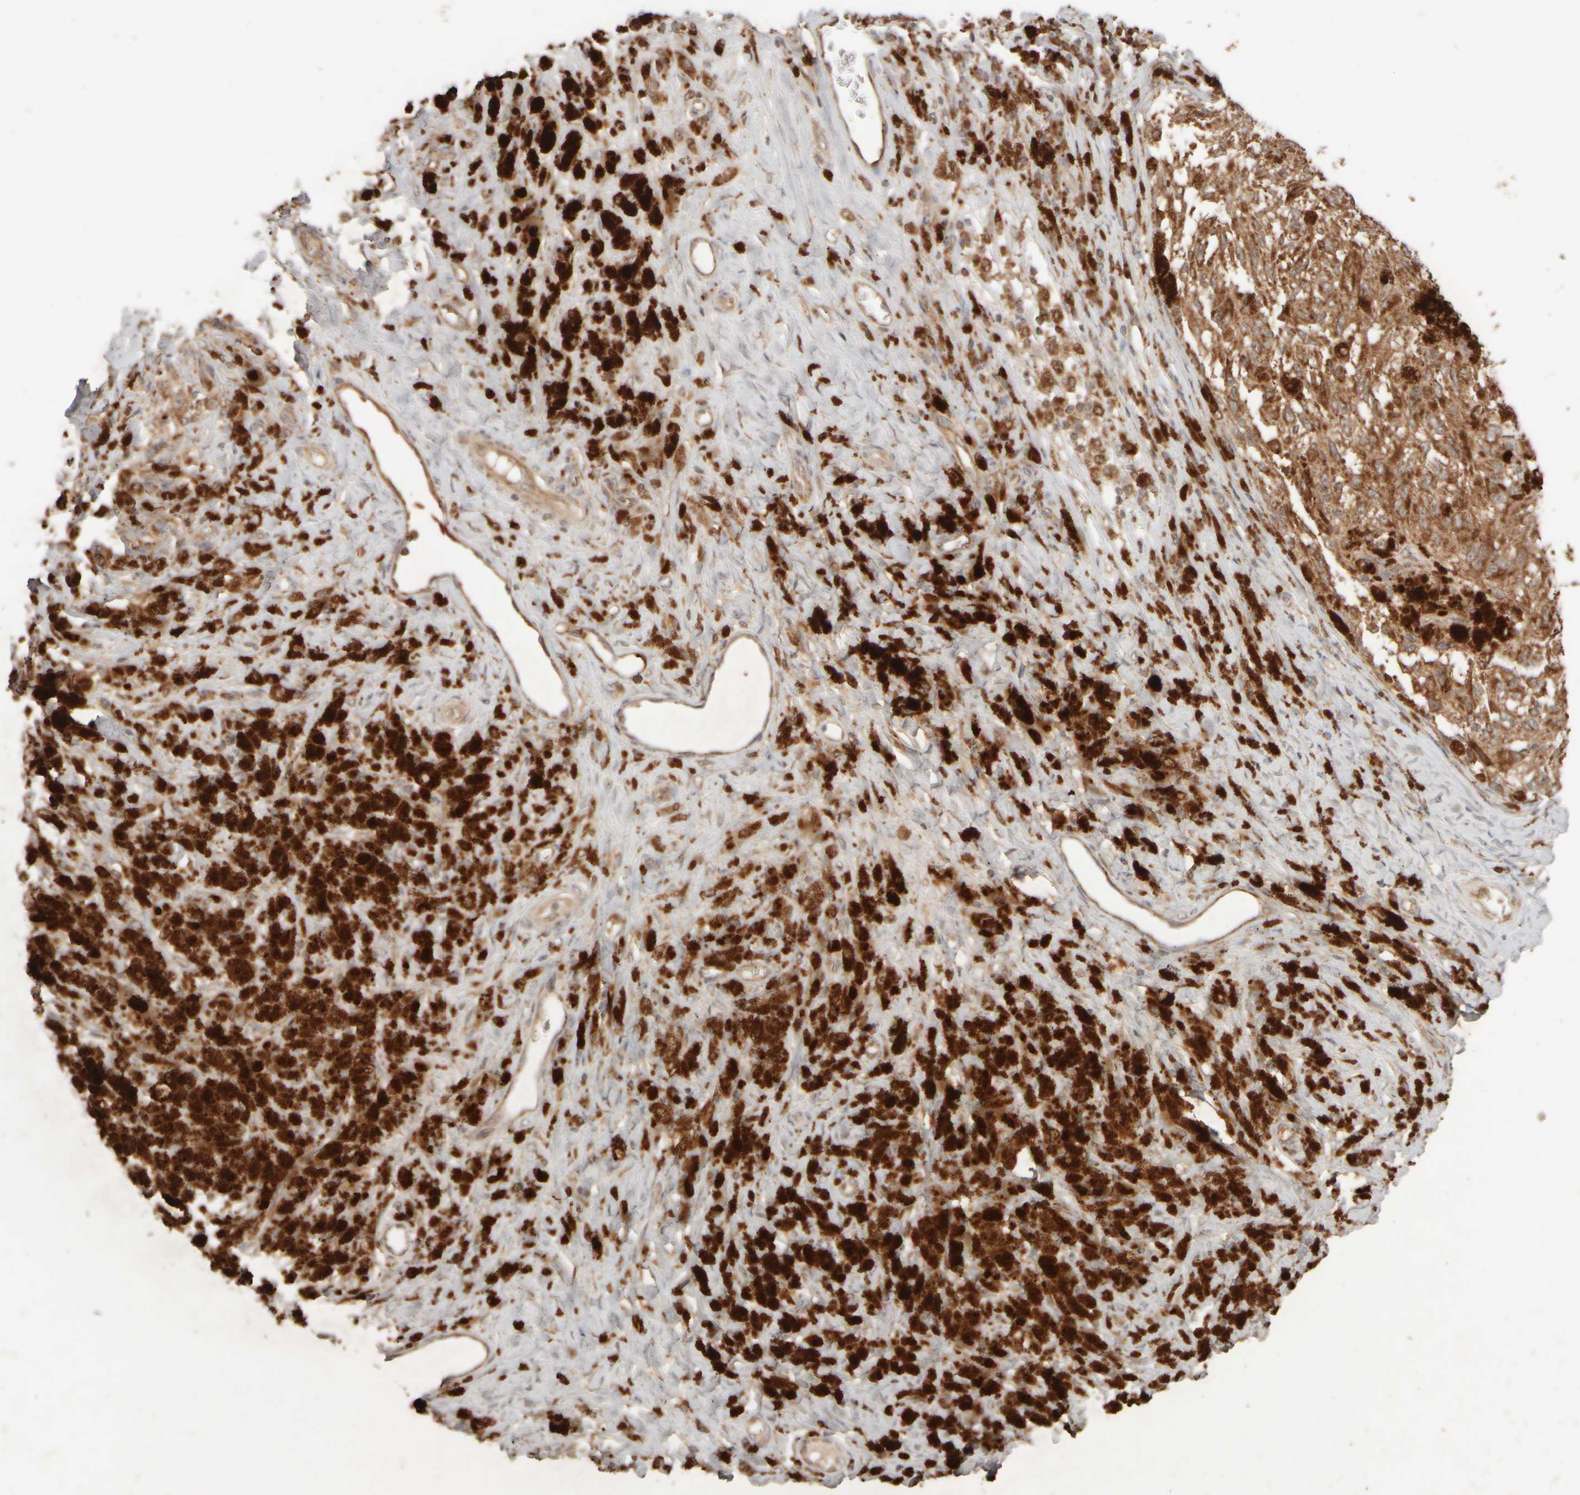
{"staining": {"intensity": "moderate", "quantity": ">75%", "location": "cytoplasmic/membranous"}, "tissue": "melanoma", "cell_type": "Tumor cells", "image_type": "cancer", "snomed": [{"axis": "morphology", "description": "Malignant melanoma, NOS"}, {"axis": "topography", "description": "Skin"}], "caption": "A brown stain shows moderate cytoplasmic/membranous expression of a protein in malignant melanoma tumor cells.", "gene": "EIF2B3", "patient": {"sex": "female", "age": 73}}